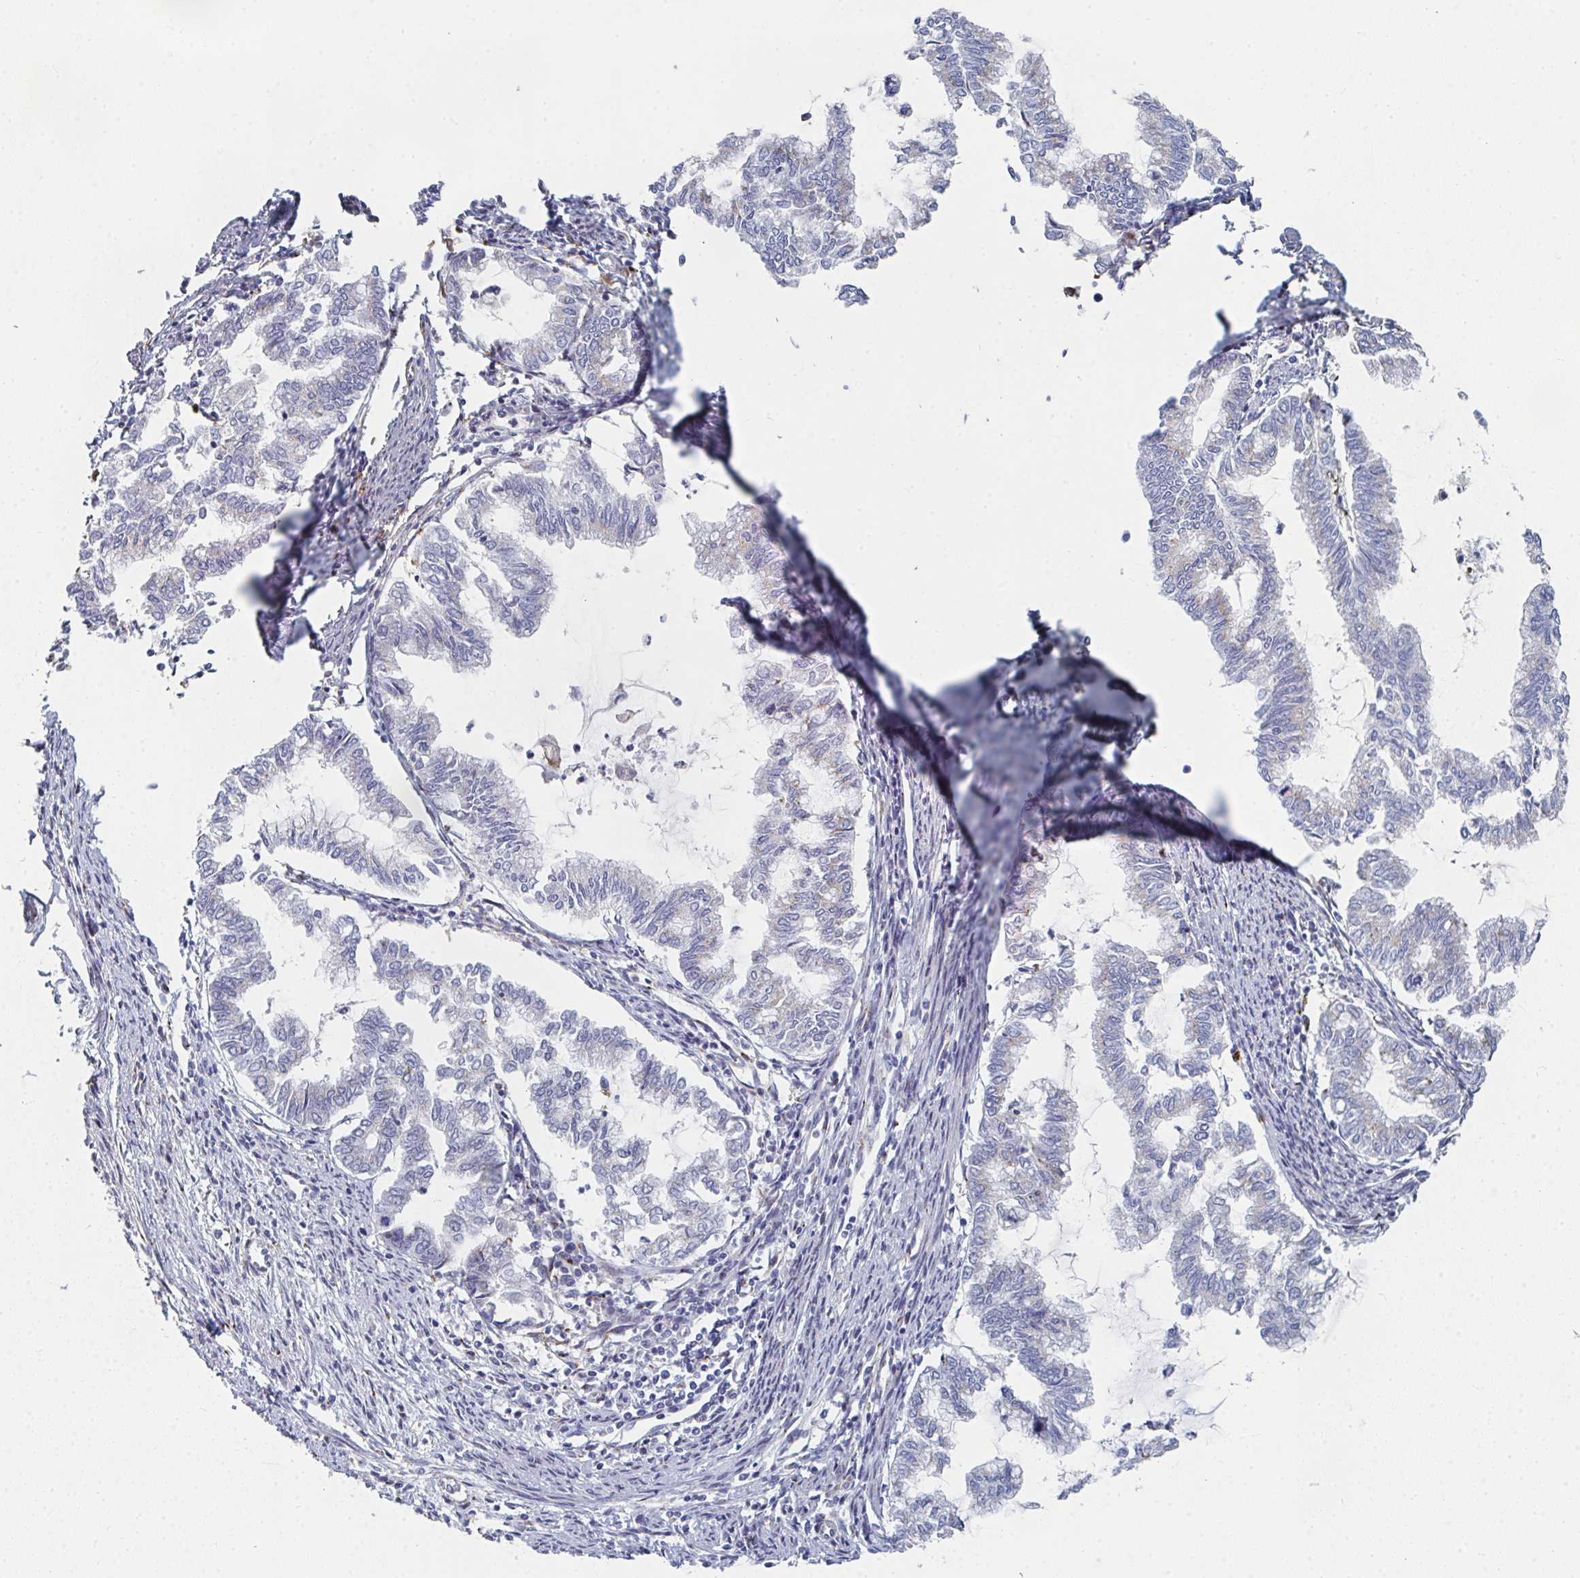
{"staining": {"intensity": "negative", "quantity": "none", "location": "none"}, "tissue": "endometrial cancer", "cell_type": "Tumor cells", "image_type": "cancer", "snomed": [{"axis": "morphology", "description": "Adenocarcinoma, NOS"}, {"axis": "topography", "description": "Endometrium"}], "caption": "Micrograph shows no protein positivity in tumor cells of endometrial cancer (adenocarcinoma) tissue.", "gene": "PSMG1", "patient": {"sex": "female", "age": 79}}